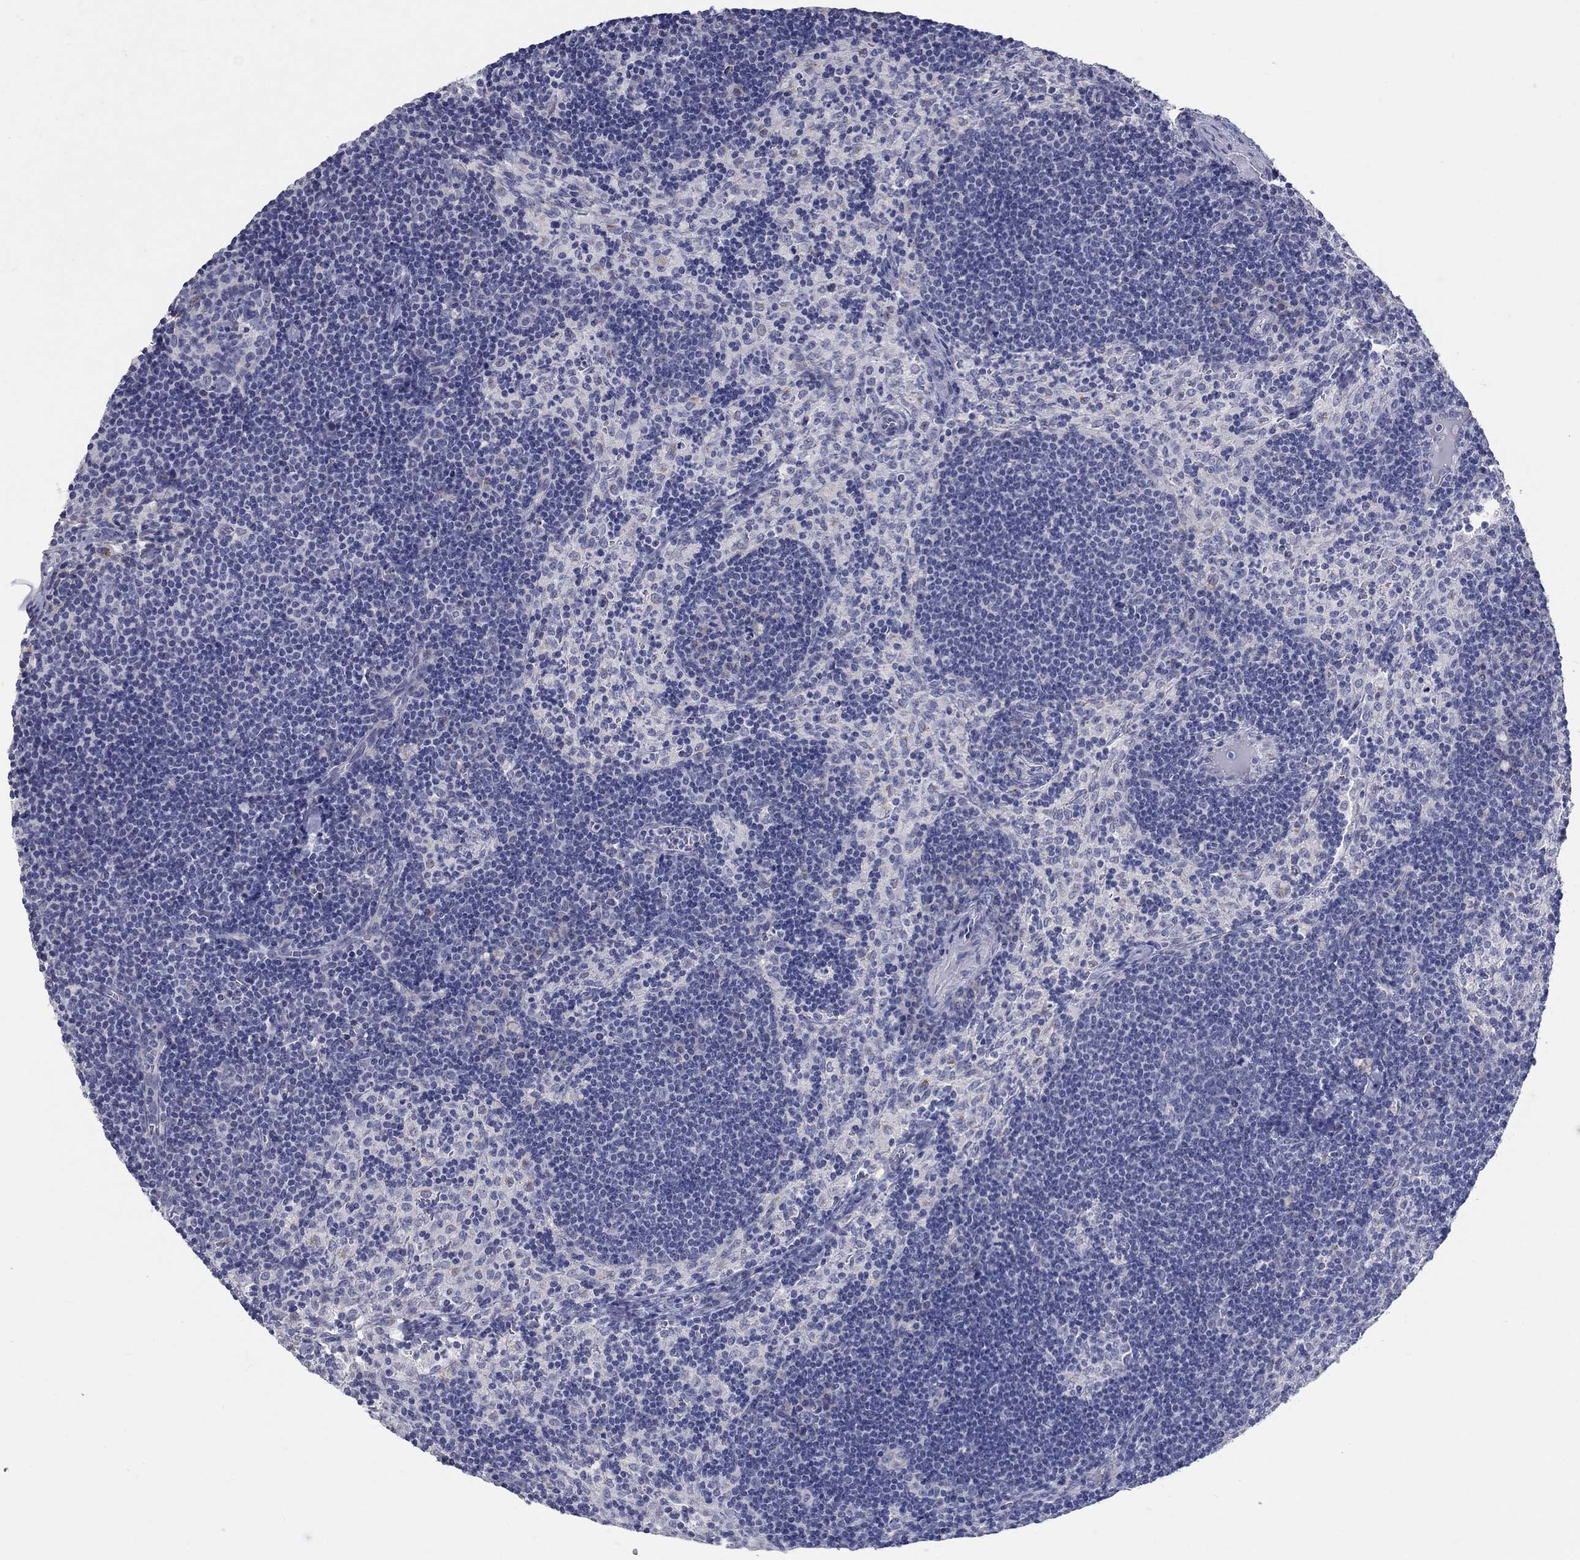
{"staining": {"intensity": "negative", "quantity": "none", "location": "none"}, "tissue": "lymph node", "cell_type": "Germinal center cells", "image_type": "normal", "snomed": [{"axis": "morphology", "description": "Normal tissue, NOS"}, {"axis": "topography", "description": "Lymph node"}], "caption": "Lymph node stained for a protein using immunohistochemistry demonstrates no positivity germinal center cells.", "gene": "LRRC4C", "patient": {"sex": "female", "age": 34}}